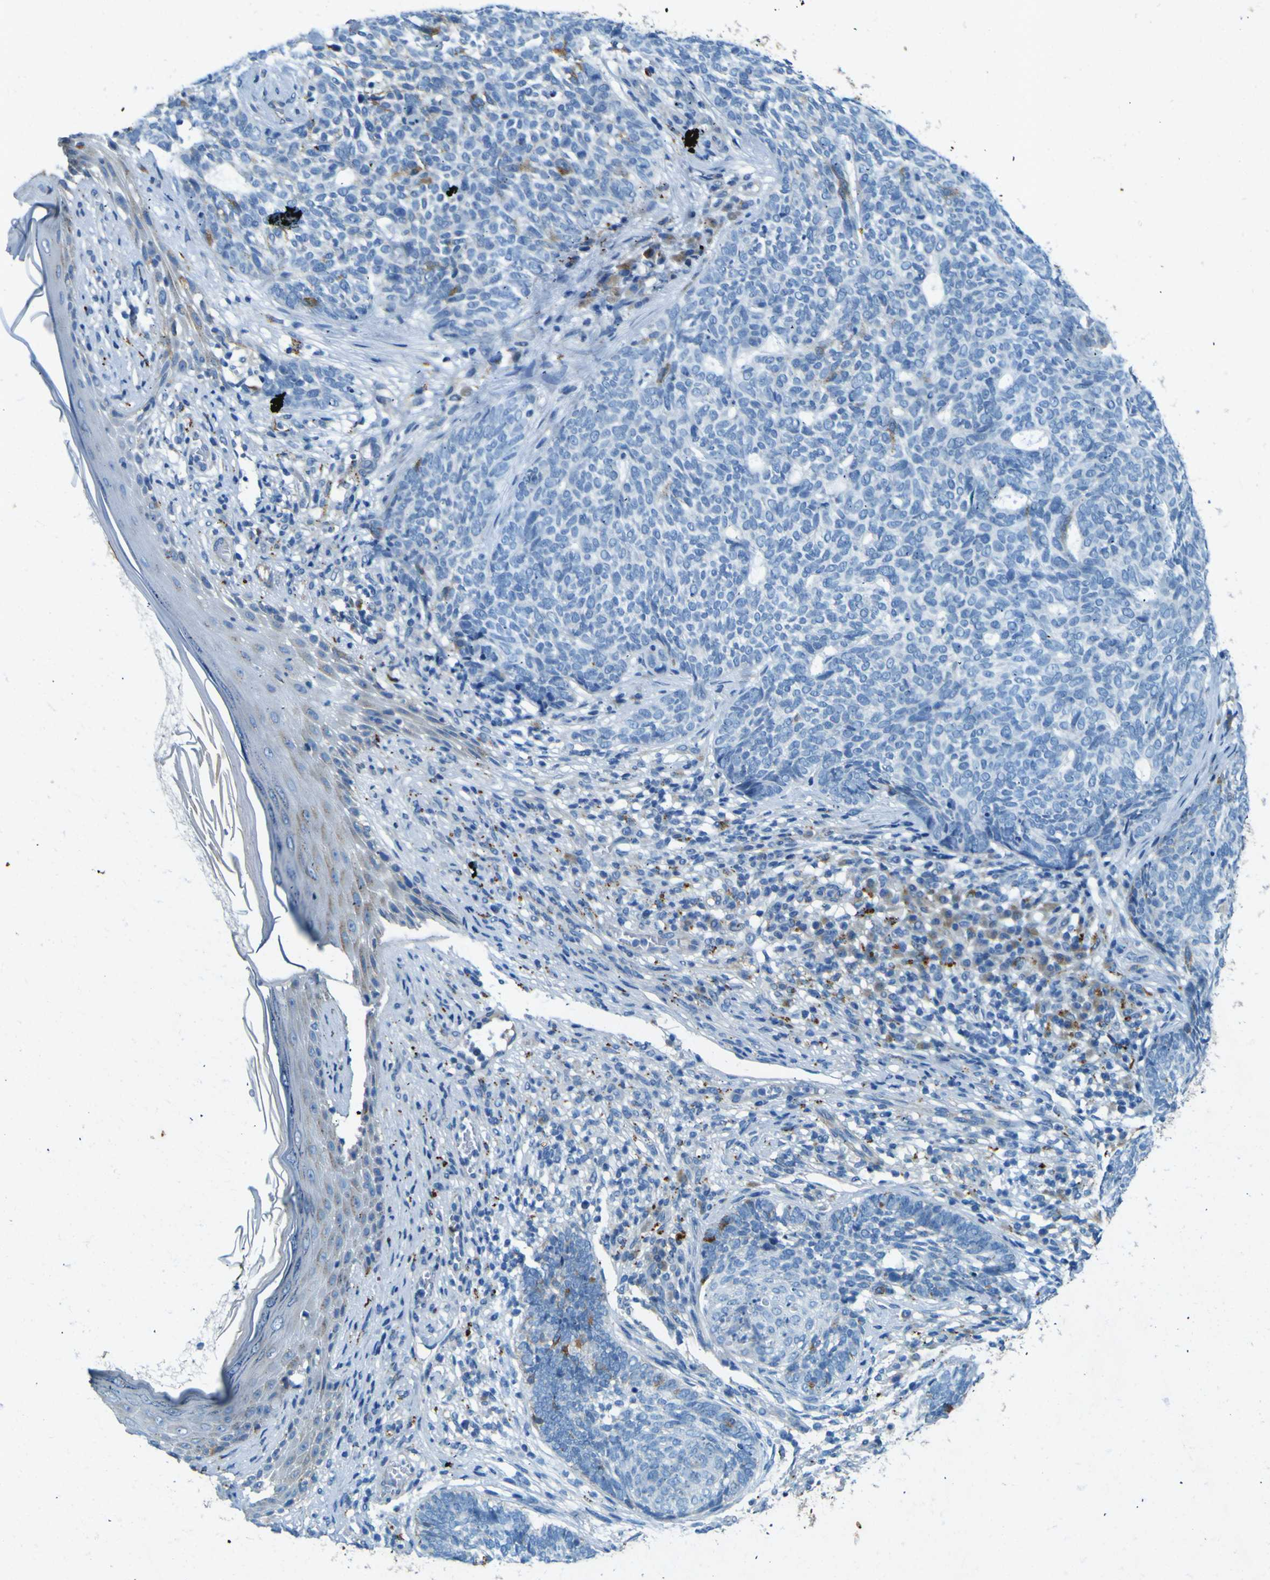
{"staining": {"intensity": "negative", "quantity": "none", "location": "none"}, "tissue": "skin cancer", "cell_type": "Tumor cells", "image_type": "cancer", "snomed": [{"axis": "morphology", "description": "Basal cell carcinoma"}, {"axis": "topography", "description": "Skin"}], "caption": "An immunohistochemistry histopathology image of skin basal cell carcinoma is shown. There is no staining in tumor cells of skin basal cell carcinoma.", "gene": "PDE9A", "patient": {"sex": "female", "age": 84}}